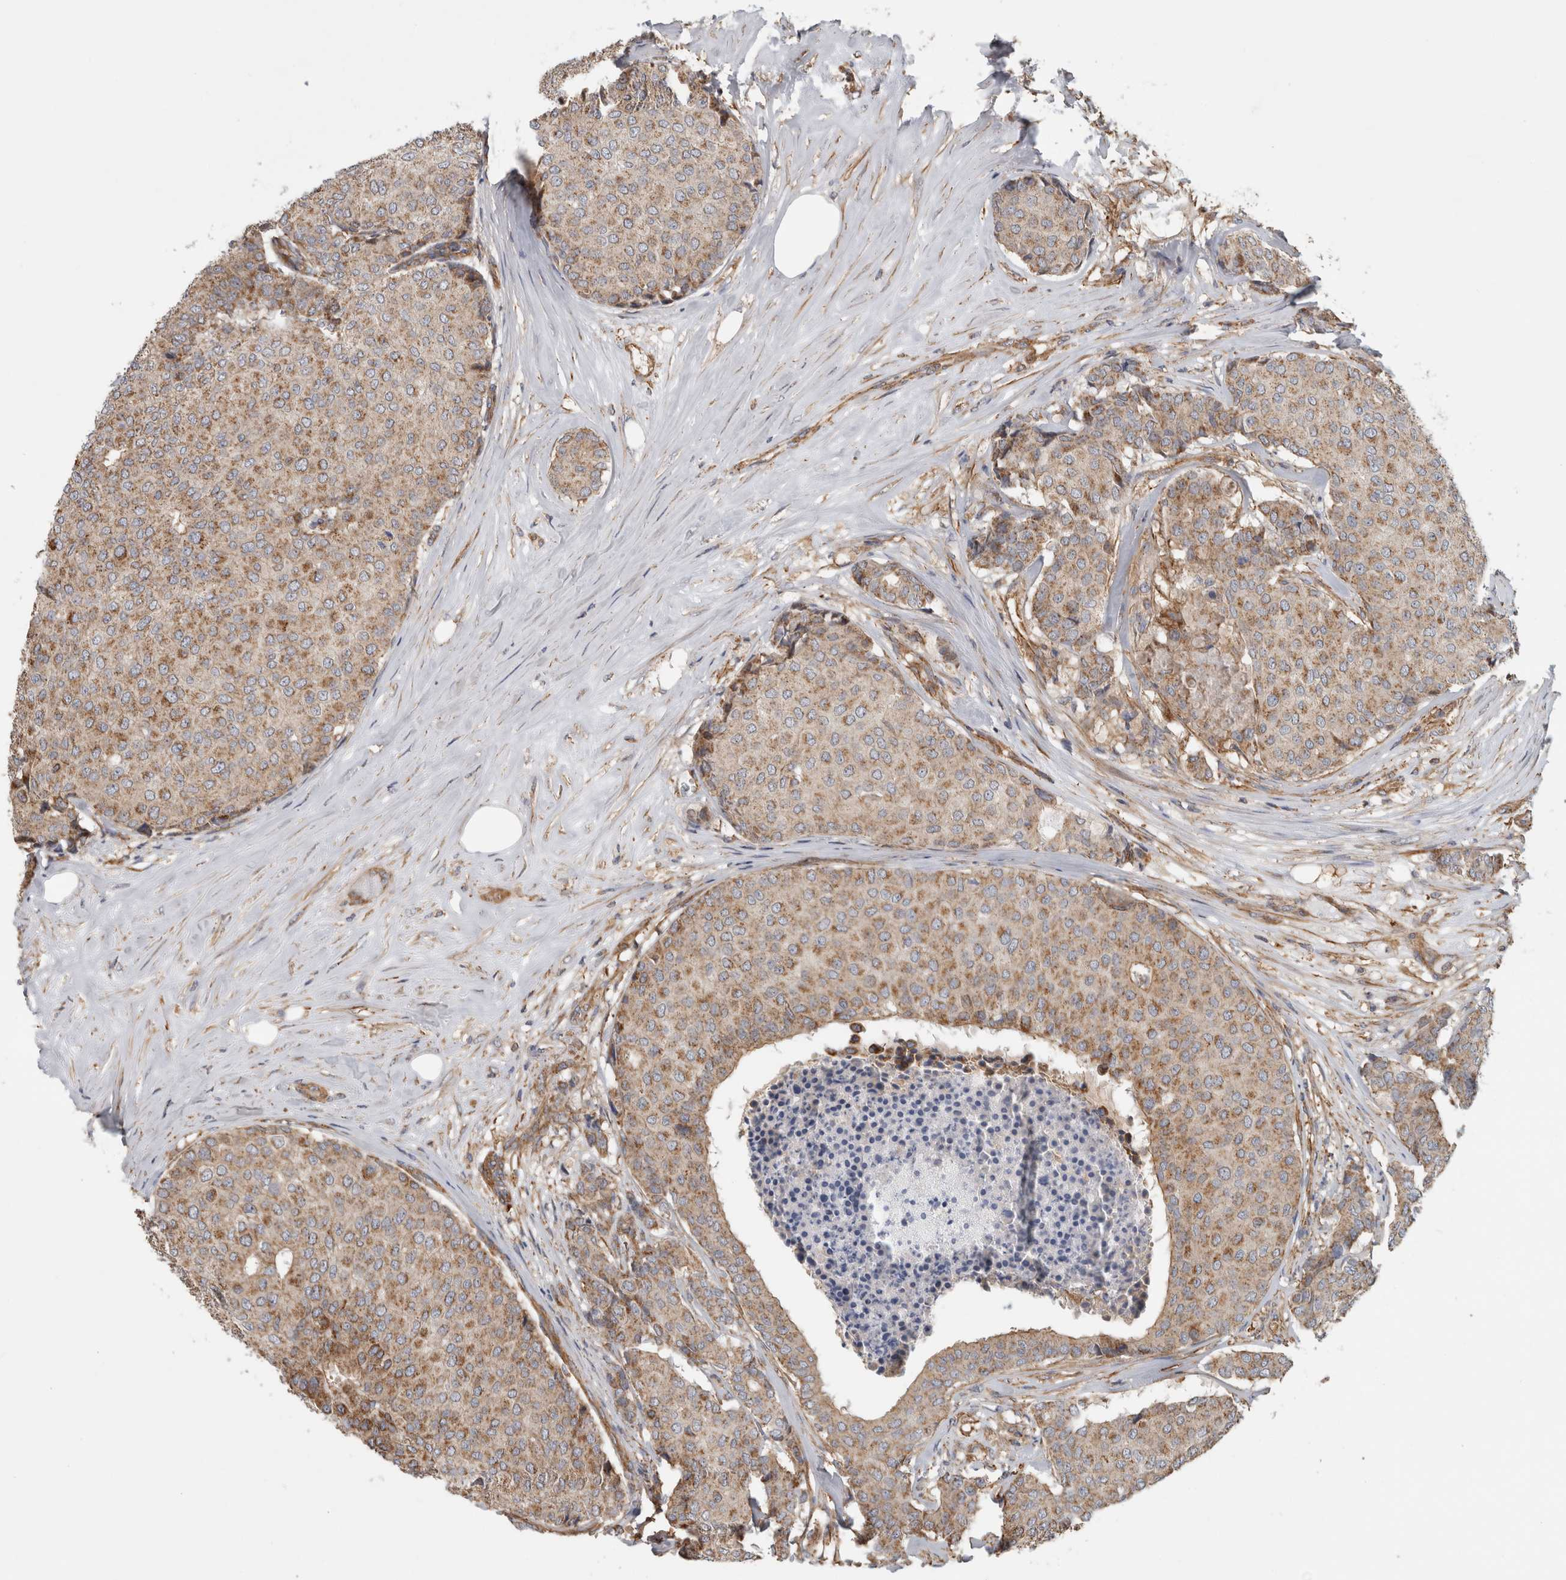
{"staining": {"intensity": "moderate", "quantity": ">75%", "location": "cytoplasmic/membranous"}, "tissue": "breast cancer", "cell_type": "Tumor cells", "image_type": "cancer", "snomed": [{"axis": "morphology", "description": "Duct carcinoma"}, {"axis": "topography", "description": "Breast"}], "caption": "DAB (3,3'-diaminobenzidine) immunohistochemical staining of breast cancer (infiltrating ductal carcinoma) displays moderate cytoplasmic/membranous protein positivity in about >75% of tumor cells. The protein of interest is stained brown, and the nuclei are stained in blue (DAB (3,3'-diaminobenzidine) IHC with brightfield microscopy, high magnification).", "gene": "SFXN2", "patient": {"sex": "female", "age": 75}}